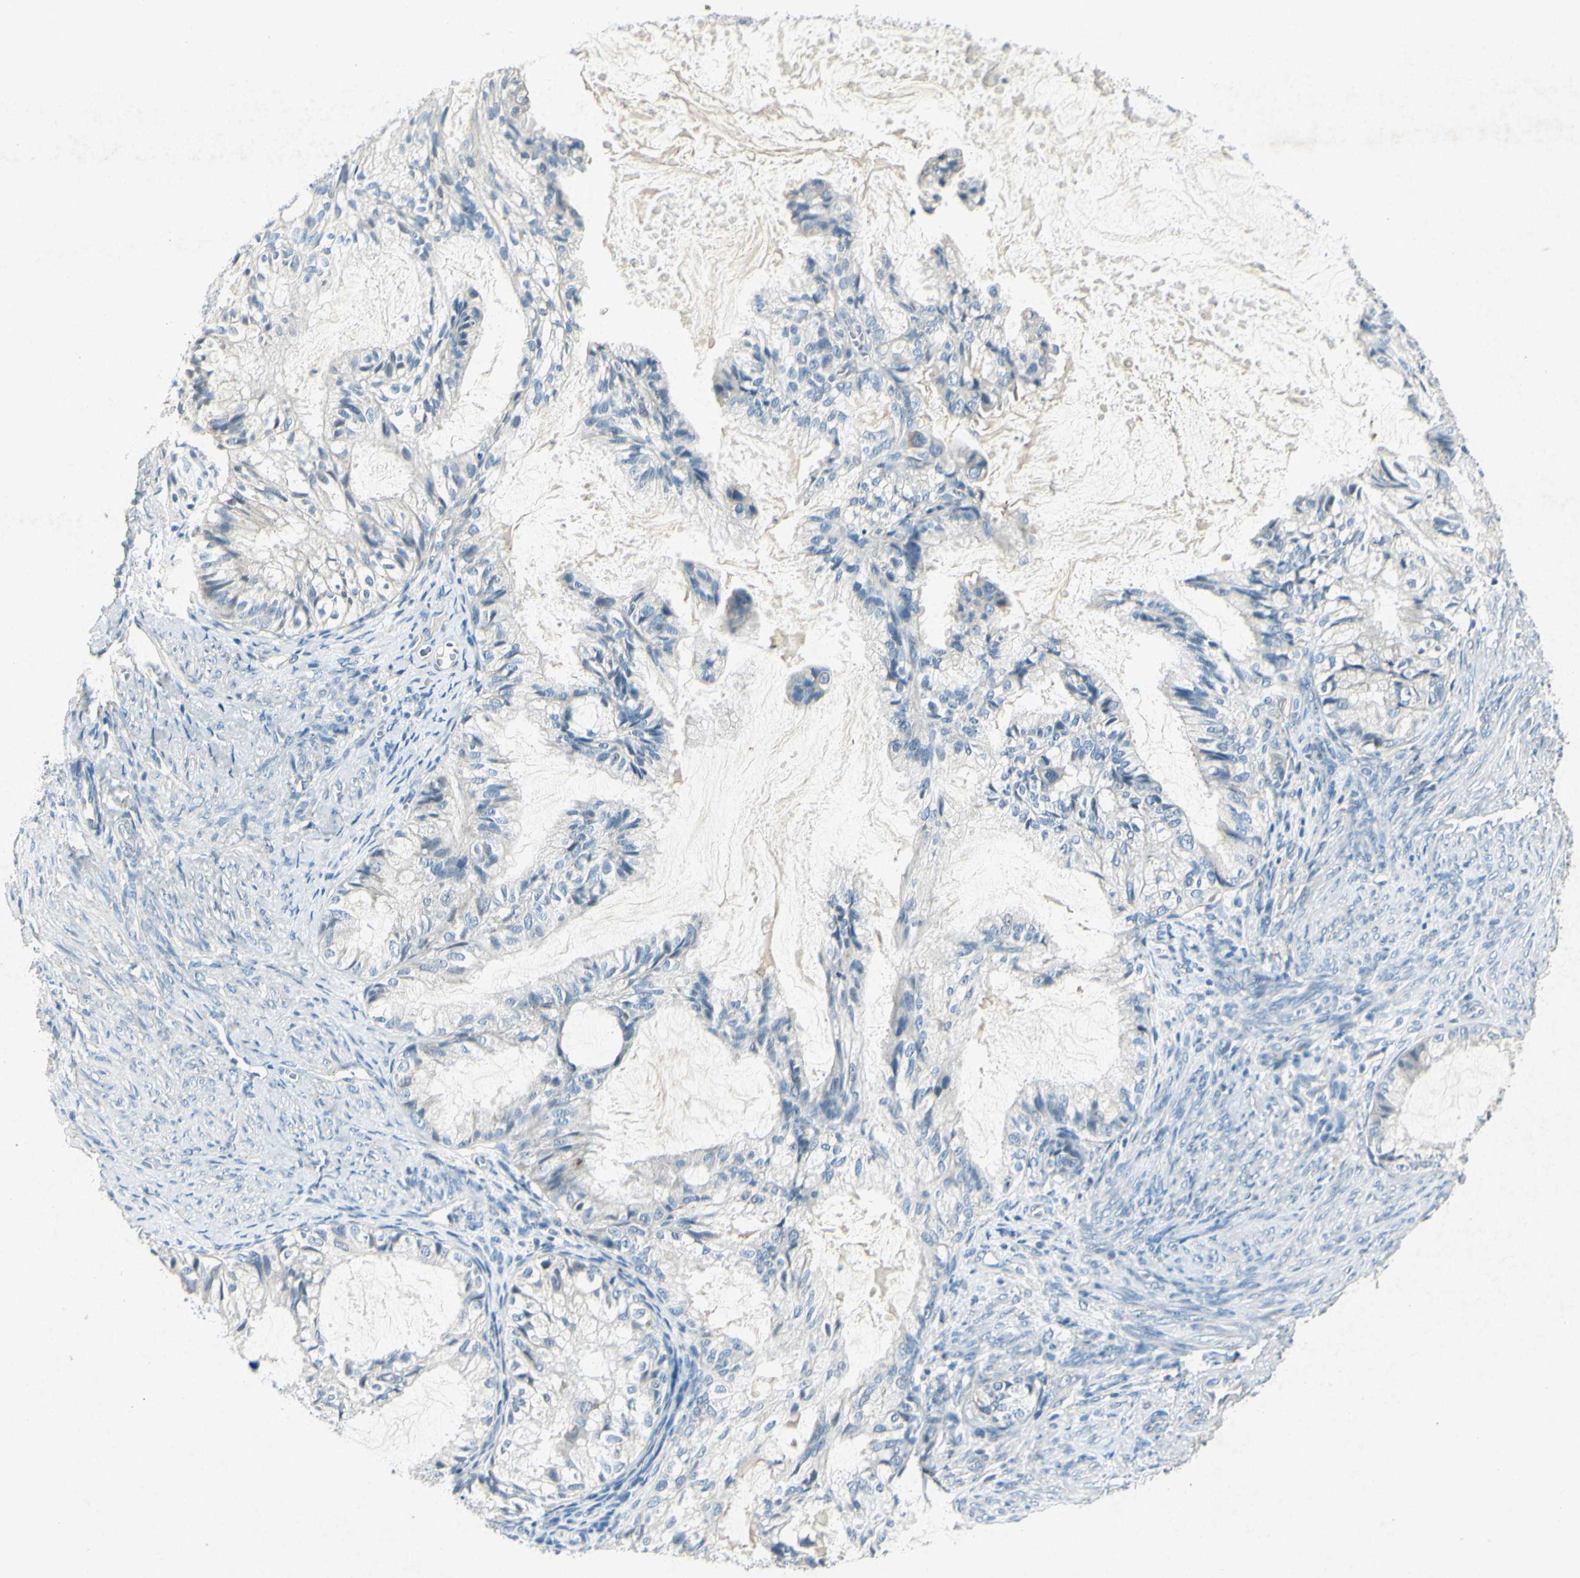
{"staining": {"intensity": "negative", "quantity": "none", "location": "none"}, "tissue": "cervical cancer", "cell_type": "Tumor cells", "image_type": "cancer", "snomed": [{"axis": "morphology", "description": "Normal tissue, NOS"}, {"axis": "morphology", "description": "Adenocarcinoma, NOS"}, {"axis": "topography", "description": "Cervix"}, {"axis": "topography", "description": "Endometrium"}], "caption": "Cervical cancer (adenocarcinoma) was stained to show a protein in brown. There is no significant staining in tumor cells.", "gene": "SNAP91", "patient": {"sex": "female", "age": 86}}